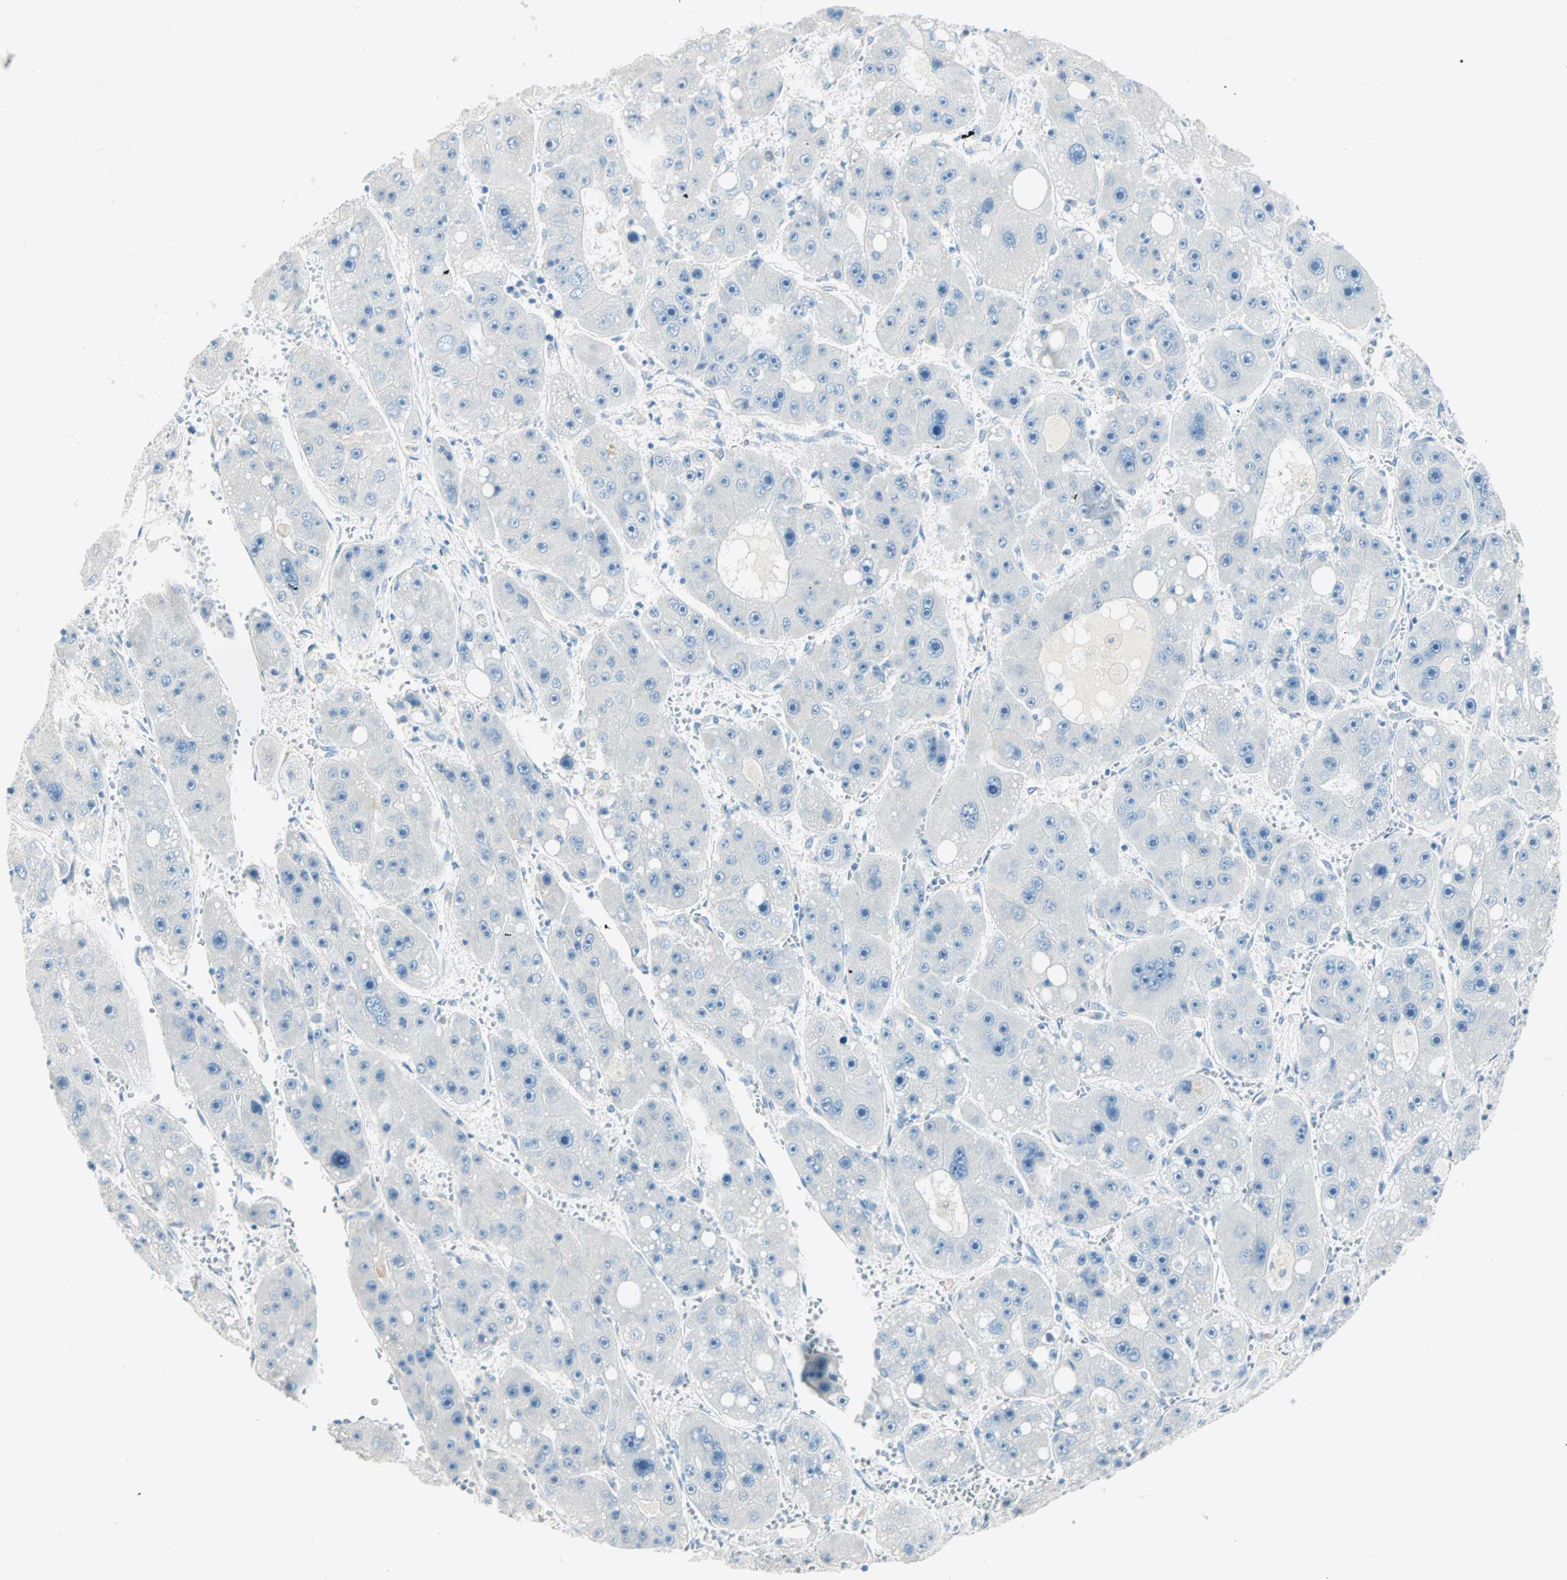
{"staining": {"intensity": "negative", "quantity": "none", "location": "none"}, "tissue": "liver cancer", "cell_type": "Tumor cells", "image_type": "cancer", "snomed": [{"axis": "morphology", "description": "Carcinoma, Hepatocellular, NOS"}, {"axis": "topography", "description": "Liver"}], "caption": "This is an immunohistochemistry histopathology image of human liver cancer. There is no staining in tumor cells.", "gene": "ATF6", "patient": {"sex": "female", "age": 61}}